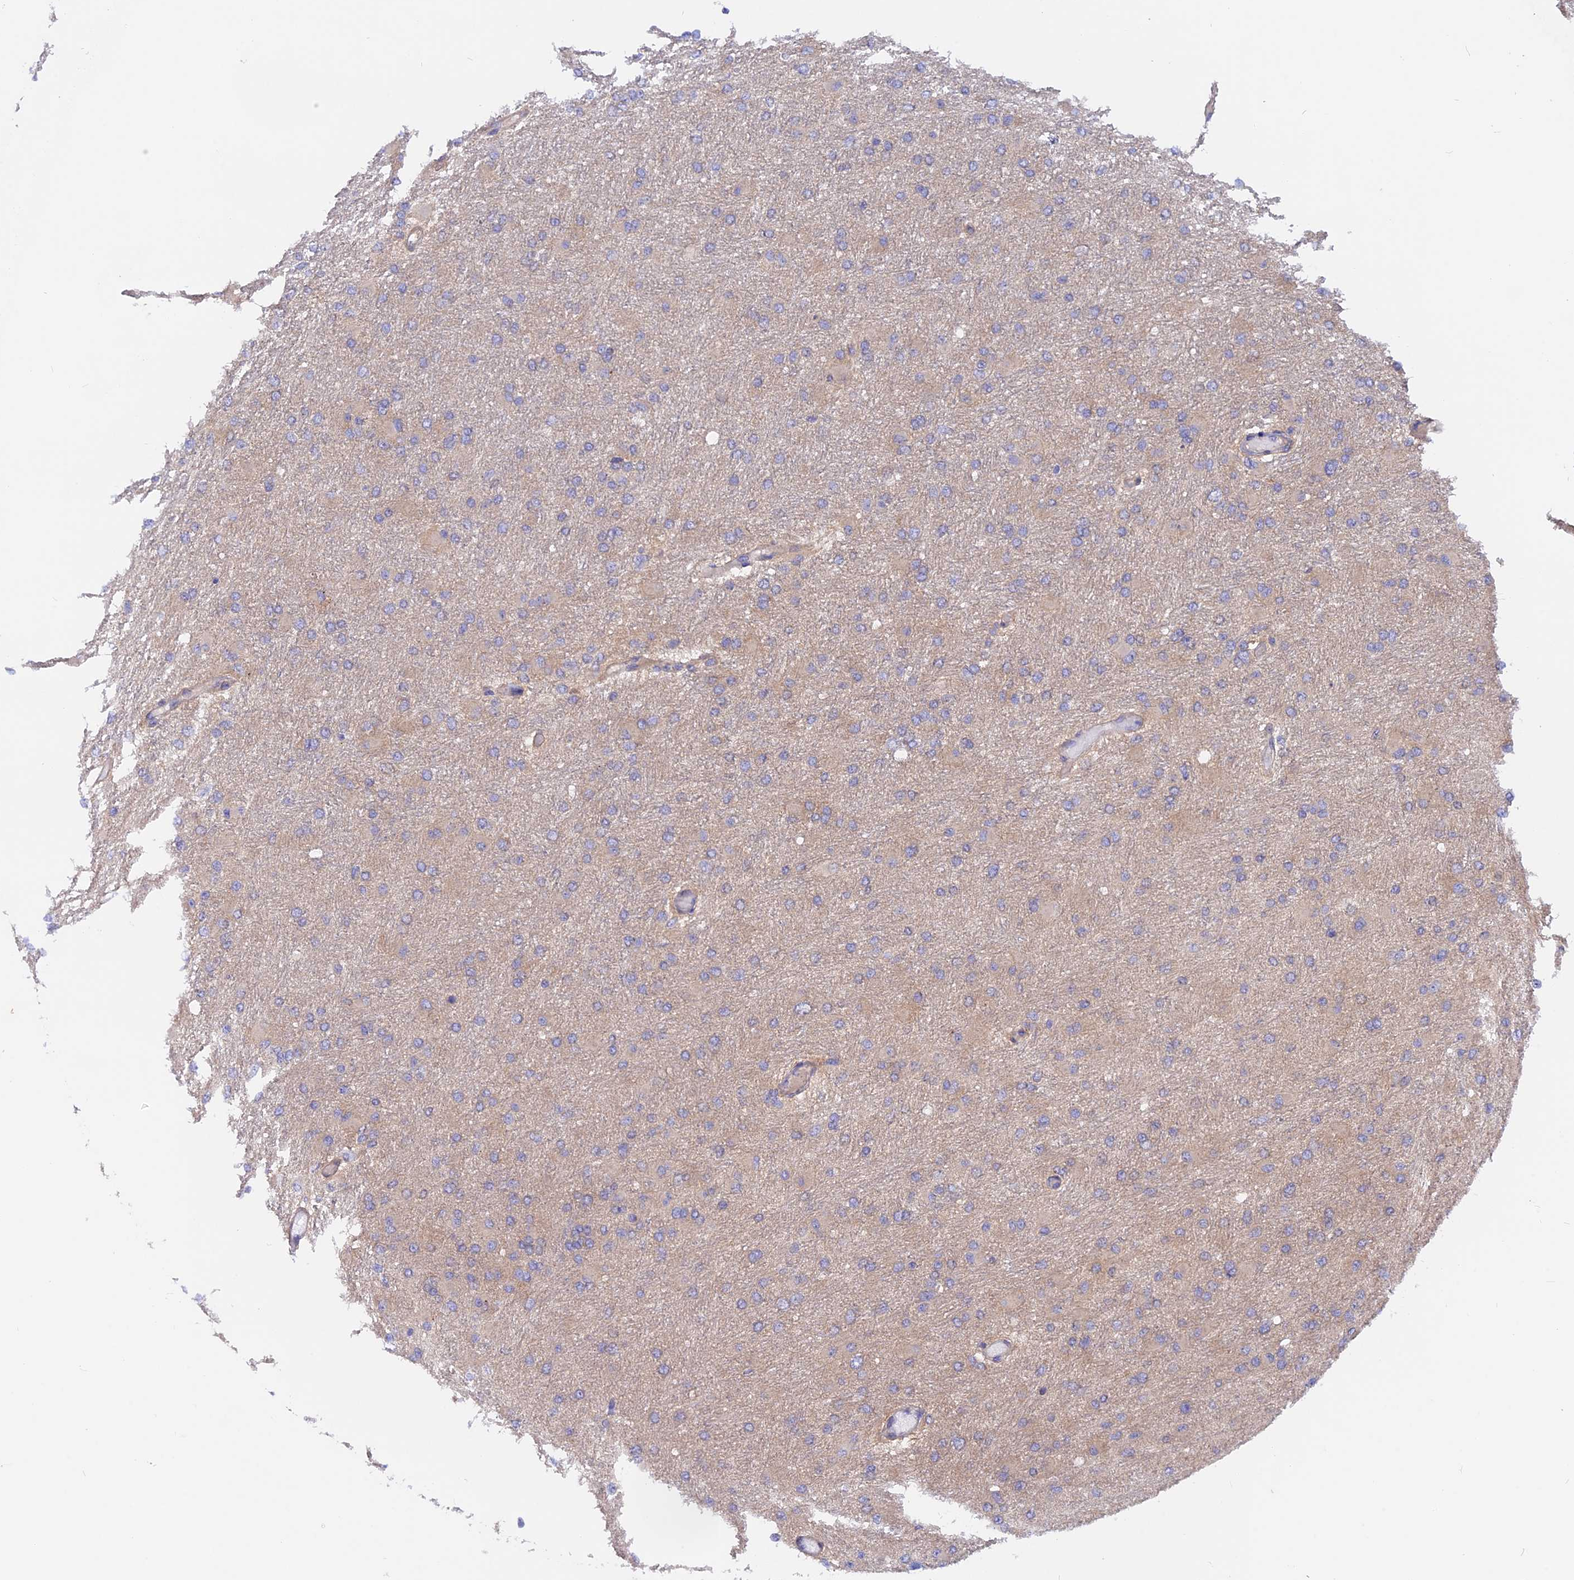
{"staining": {"intensity": "negative", "quantity": "none", "location": "none"}, "tissue": "glioma", "cell_type": "Tumor cells", "image_type": "cancer", "snomed": [{"axis": "morphology", "description": "Glioma, malignant, High grade"}, {"axis": "topography", "description": "Cerebral cortex"}], "caption": "Histopathology image shows no protein staining in tumor cells of malignant glioma (high-grade) tissue.", "gene": "HYCC1", "patient": {"sex": "female", "age": 36}}